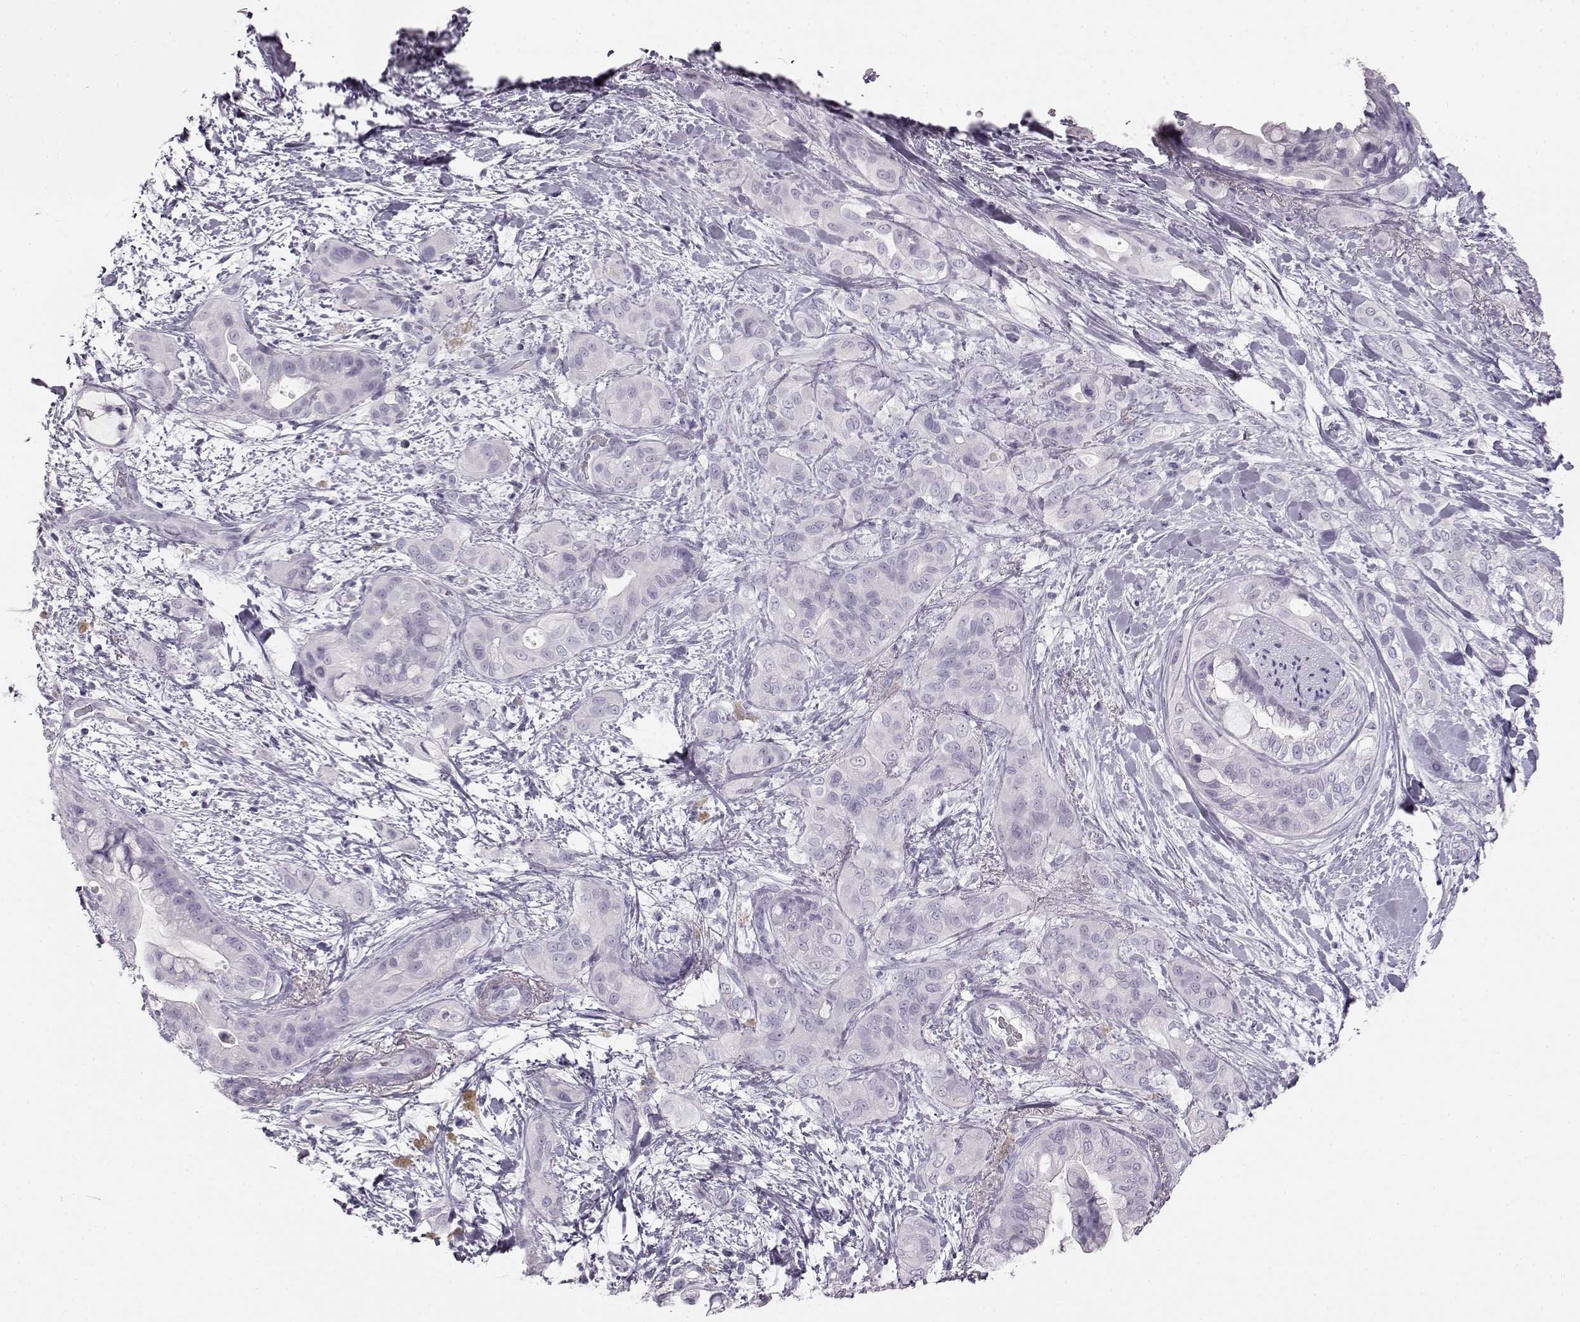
{"staining": {"intensity": "negative", "quantity": "none", "location": "none"}, "tissue": "pancreatic cancer", "cell_type": "Tumor cells", "image_type": "cancer", "snomed": [{"axis": "morphology", "description": "Adenocarcinoma, NOS"}, {"axis": "topography", "description": "Pancreas"}], "caption": "Adenocarcinoma (pancreatic) stained for a protein using immunohistochemistry reveals no expression tumor cells.", "gene": "BFSP2", "patient": {"sex": "male", "age": 71}}